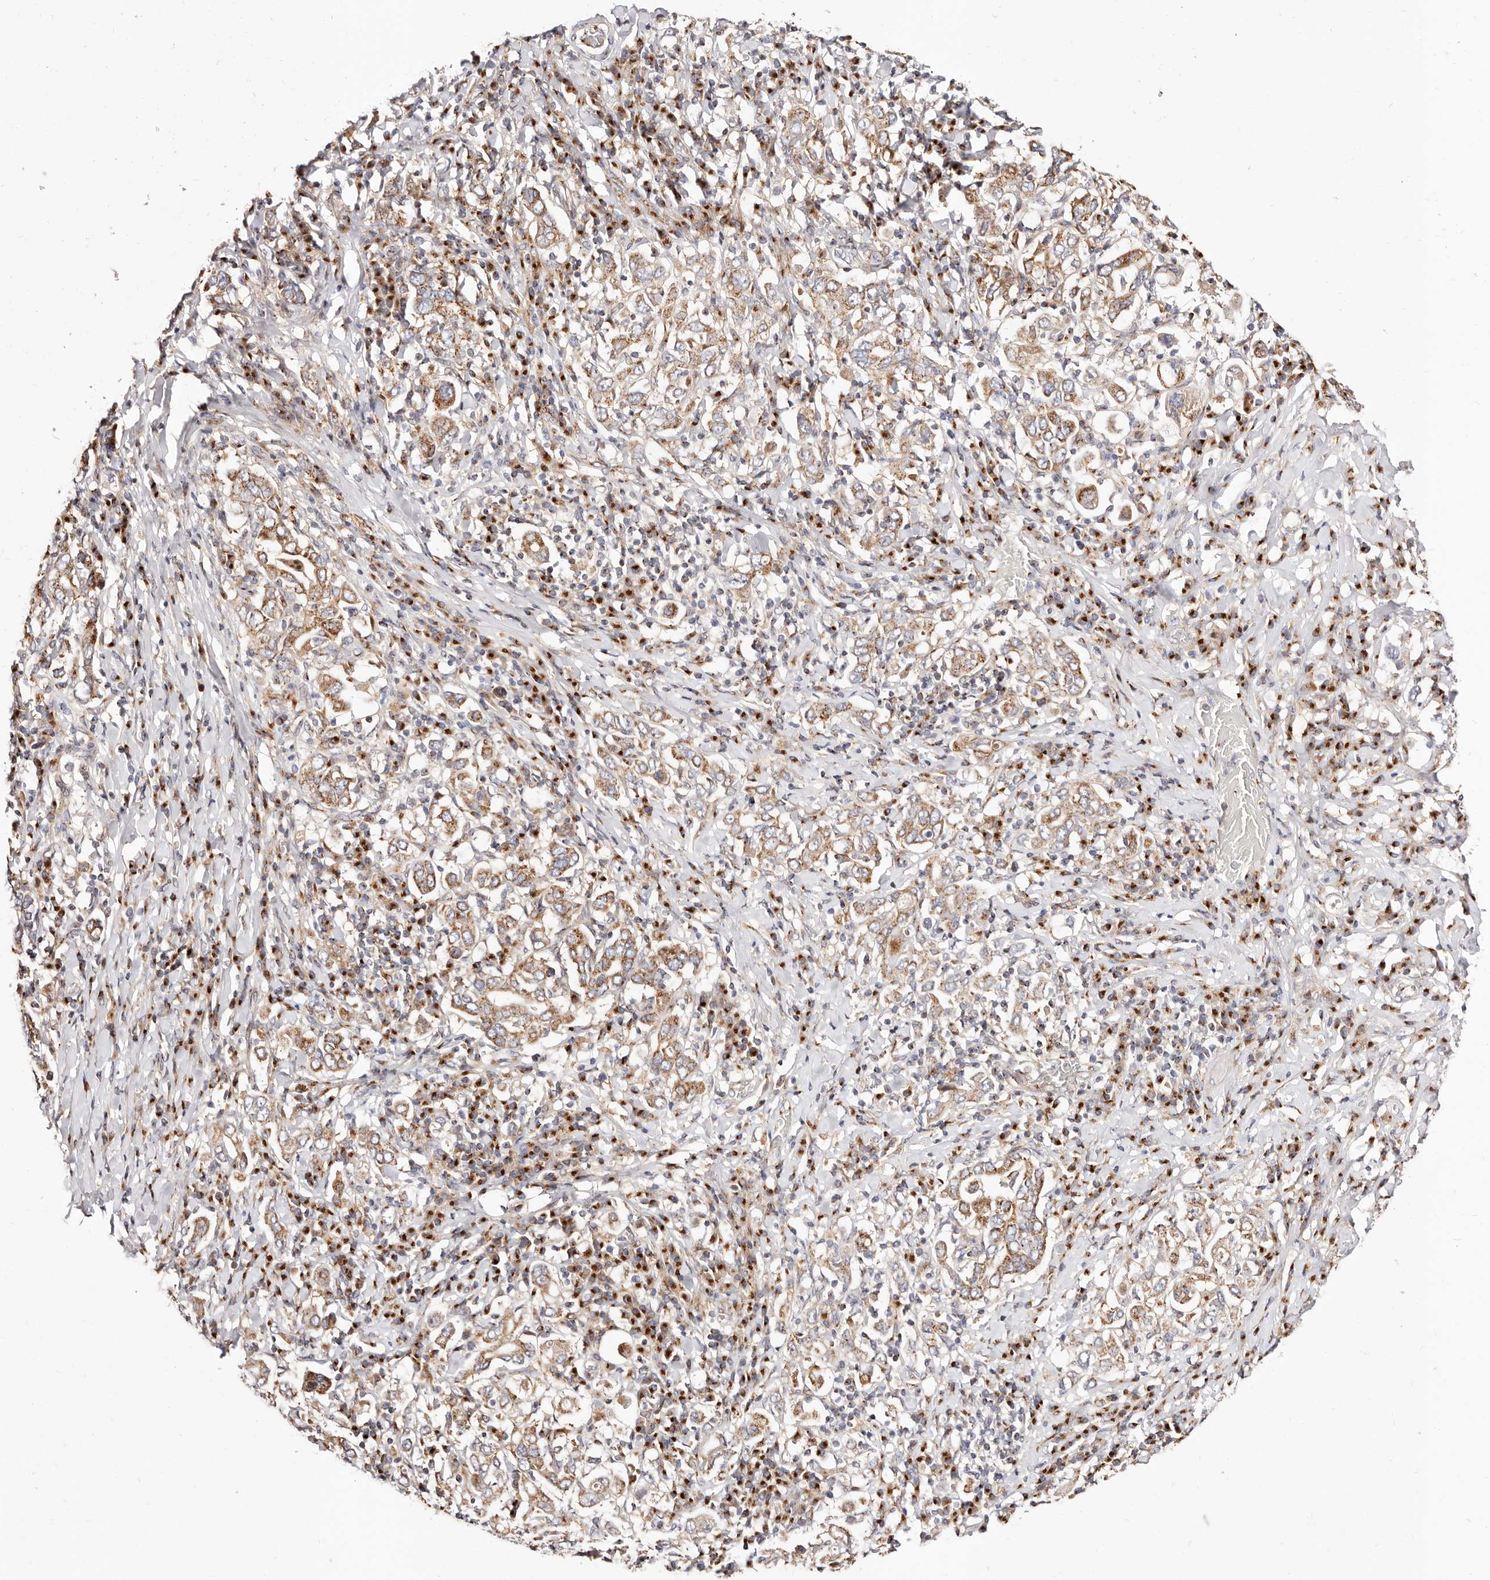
{"staining": {"intensity": "moderate", "quantity": ">75%", "location": "cytoplasmic/membranous"}, "tissue": "stomach cancer", "cell_type": "Tumor cells", "image_type": "cancer", "snomed": [{"axis": "morphology", "description": "Adenocarcinoma, NOS"}, {"axis": "topography", "description": "Stomach, upper"}], "caption": "Immunohistochemical staining of human stomach cancer demonstrates medium levels of moderate cytoplasmic/membranous staining in approximately >75% of tumor cells. The protein of interest is shown in brown color, while the nuclei are stained blue.", "gene": "MAPK6", "patient": {"sex": "male", "age": 62}}